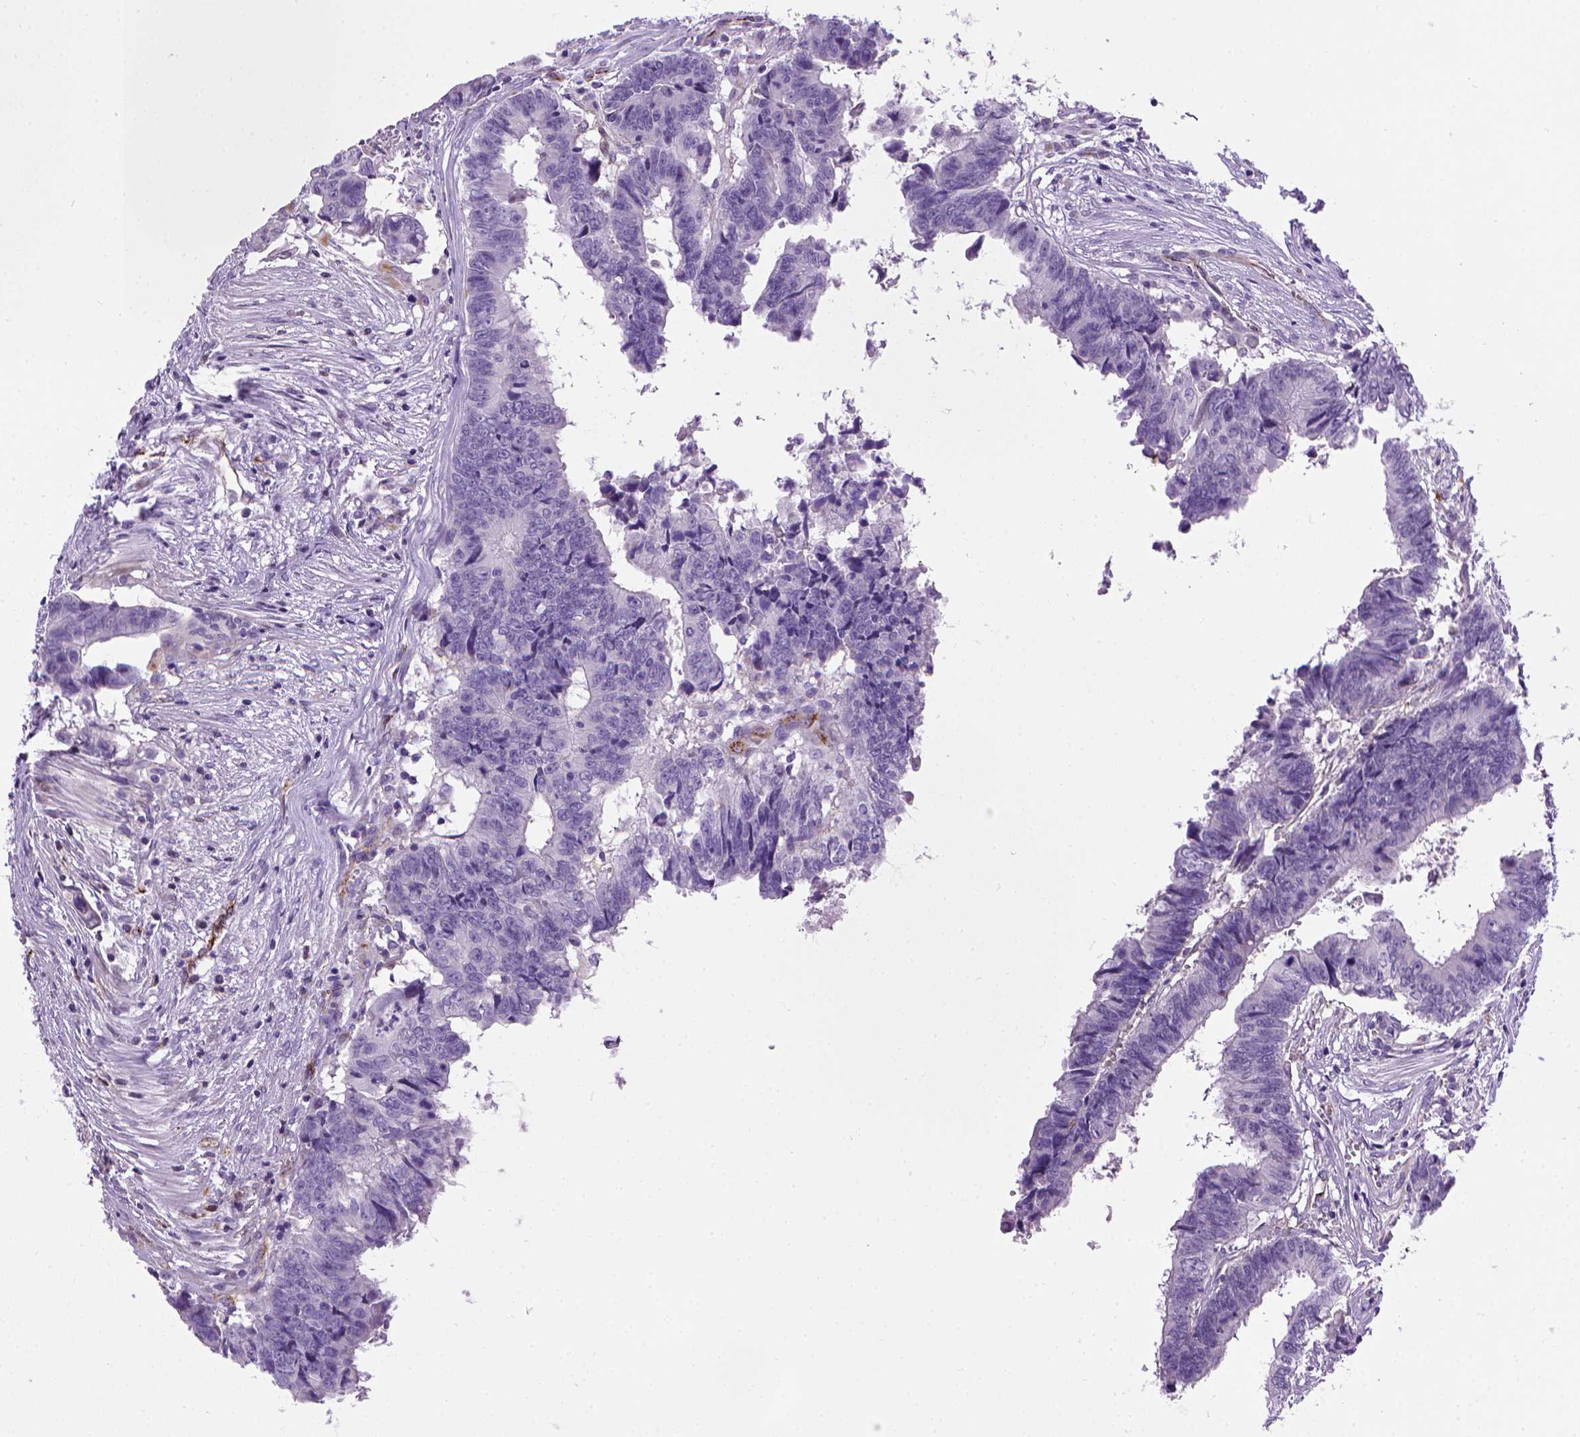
{"staining": {"intensity": "negative", "quantity": "none", "location": "none"}, "tissue": "colorectal cancer", "cell_type": "Tumor cells", "image_type": "cancer", "snomed": [{"axis": "morphology", "description": "Adenocarcinoma, NOS"}, {"axis": "topography", "description": "Colon"}], "caption": "Tumor cells show no significant positivity in colorectal adenocarcinoma.", "gene": "VWF", "patient": {"sex": "female", "age": 82}}